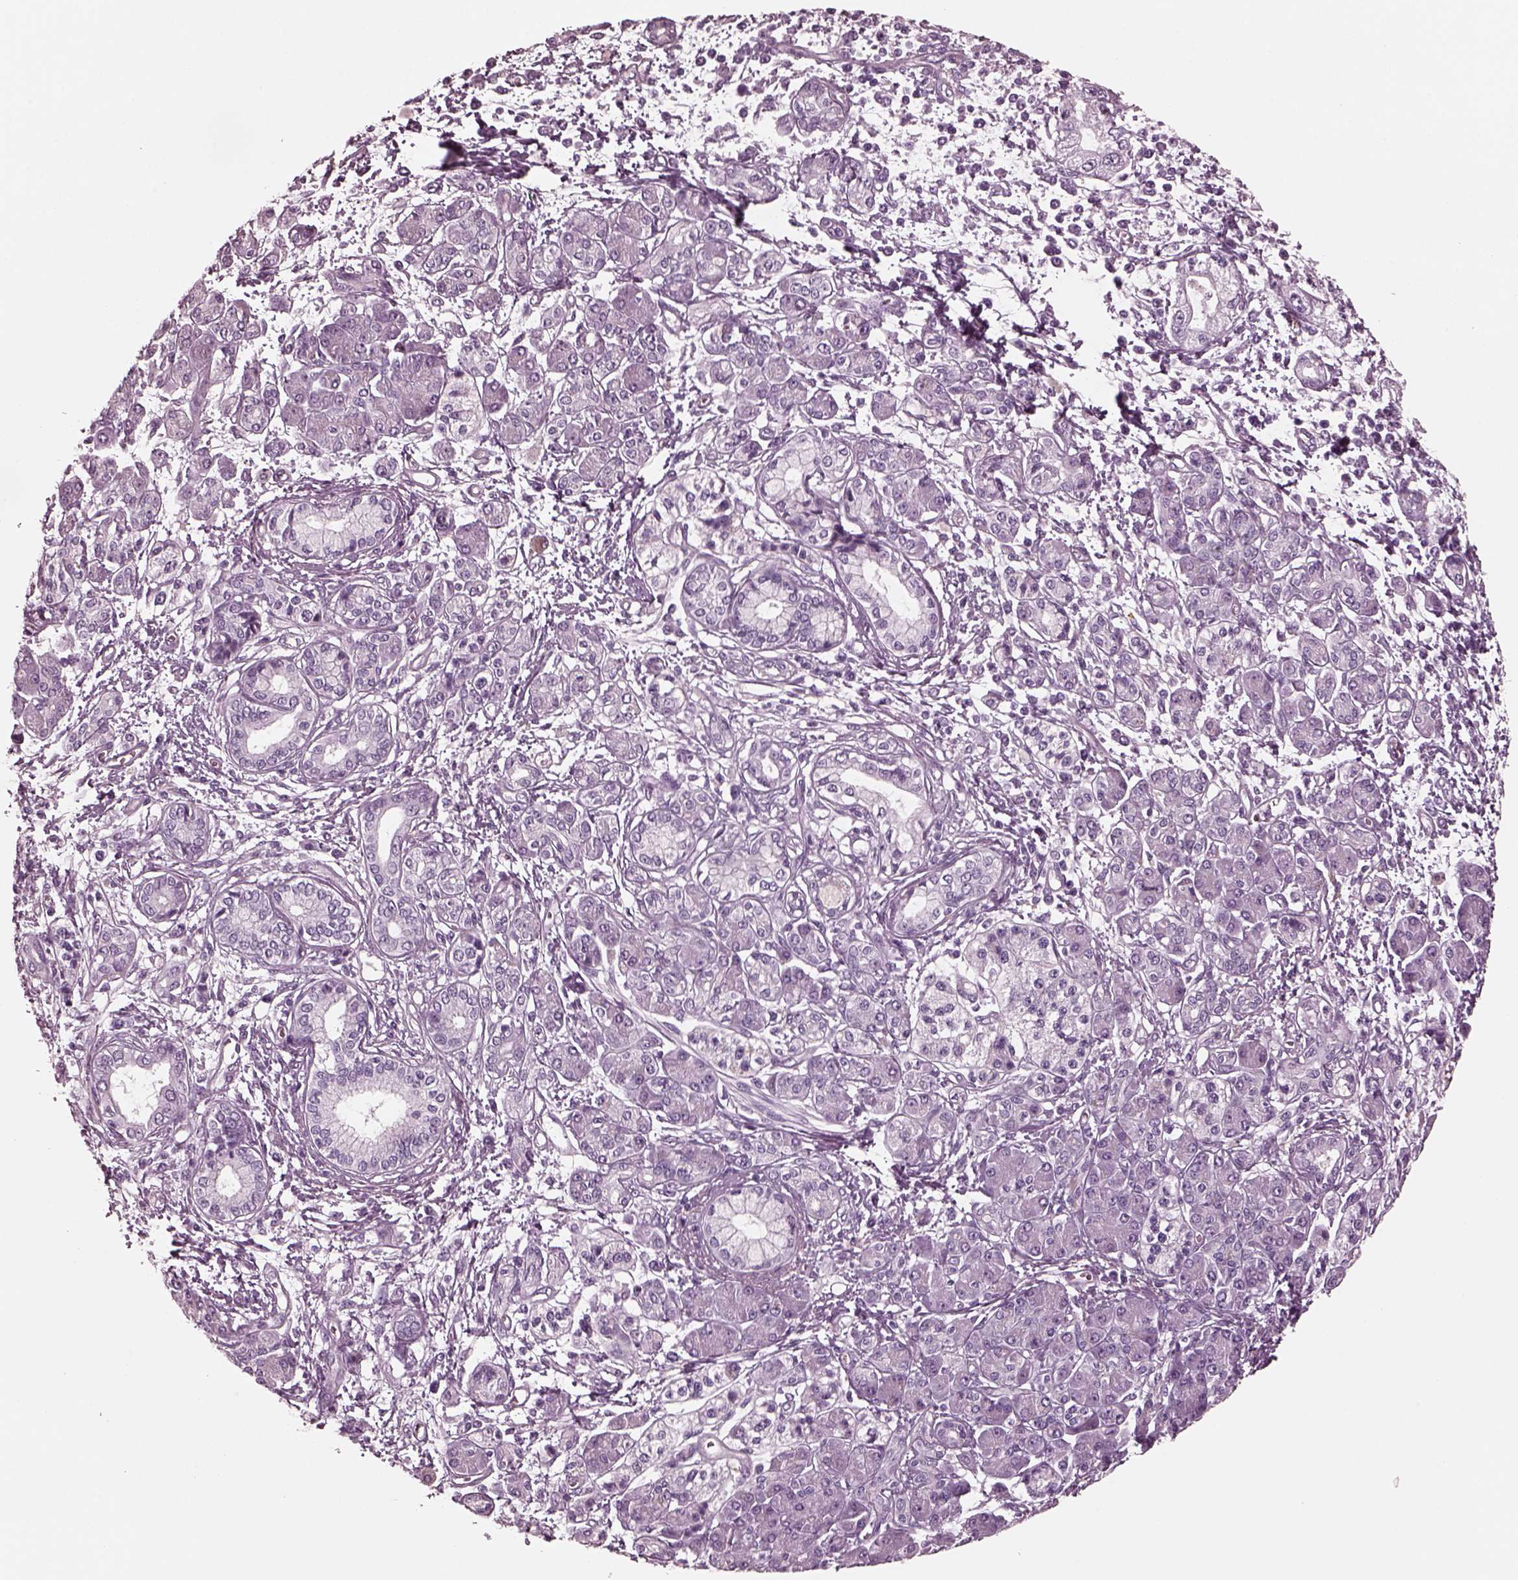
{"staining": {"intensity": "negative", "quantity": "none", "location": "none"}, "tissue": "pancreatic cancer", "cell_type": "Tumor cells", "image_type": "cancer", "snomed": [{"axis": "morphology", "description": "Adenocarcinoma, NOS"}, {"axis": "topography", "description": "Pancreas"}], "caption": "A photomicrograph of pancreatic cancer (adenocarcinoma) stained for a protein reveals no brown staining in tumor cells.", "gene": "CGA", "patient": {"sex": "male", "age": 70}}